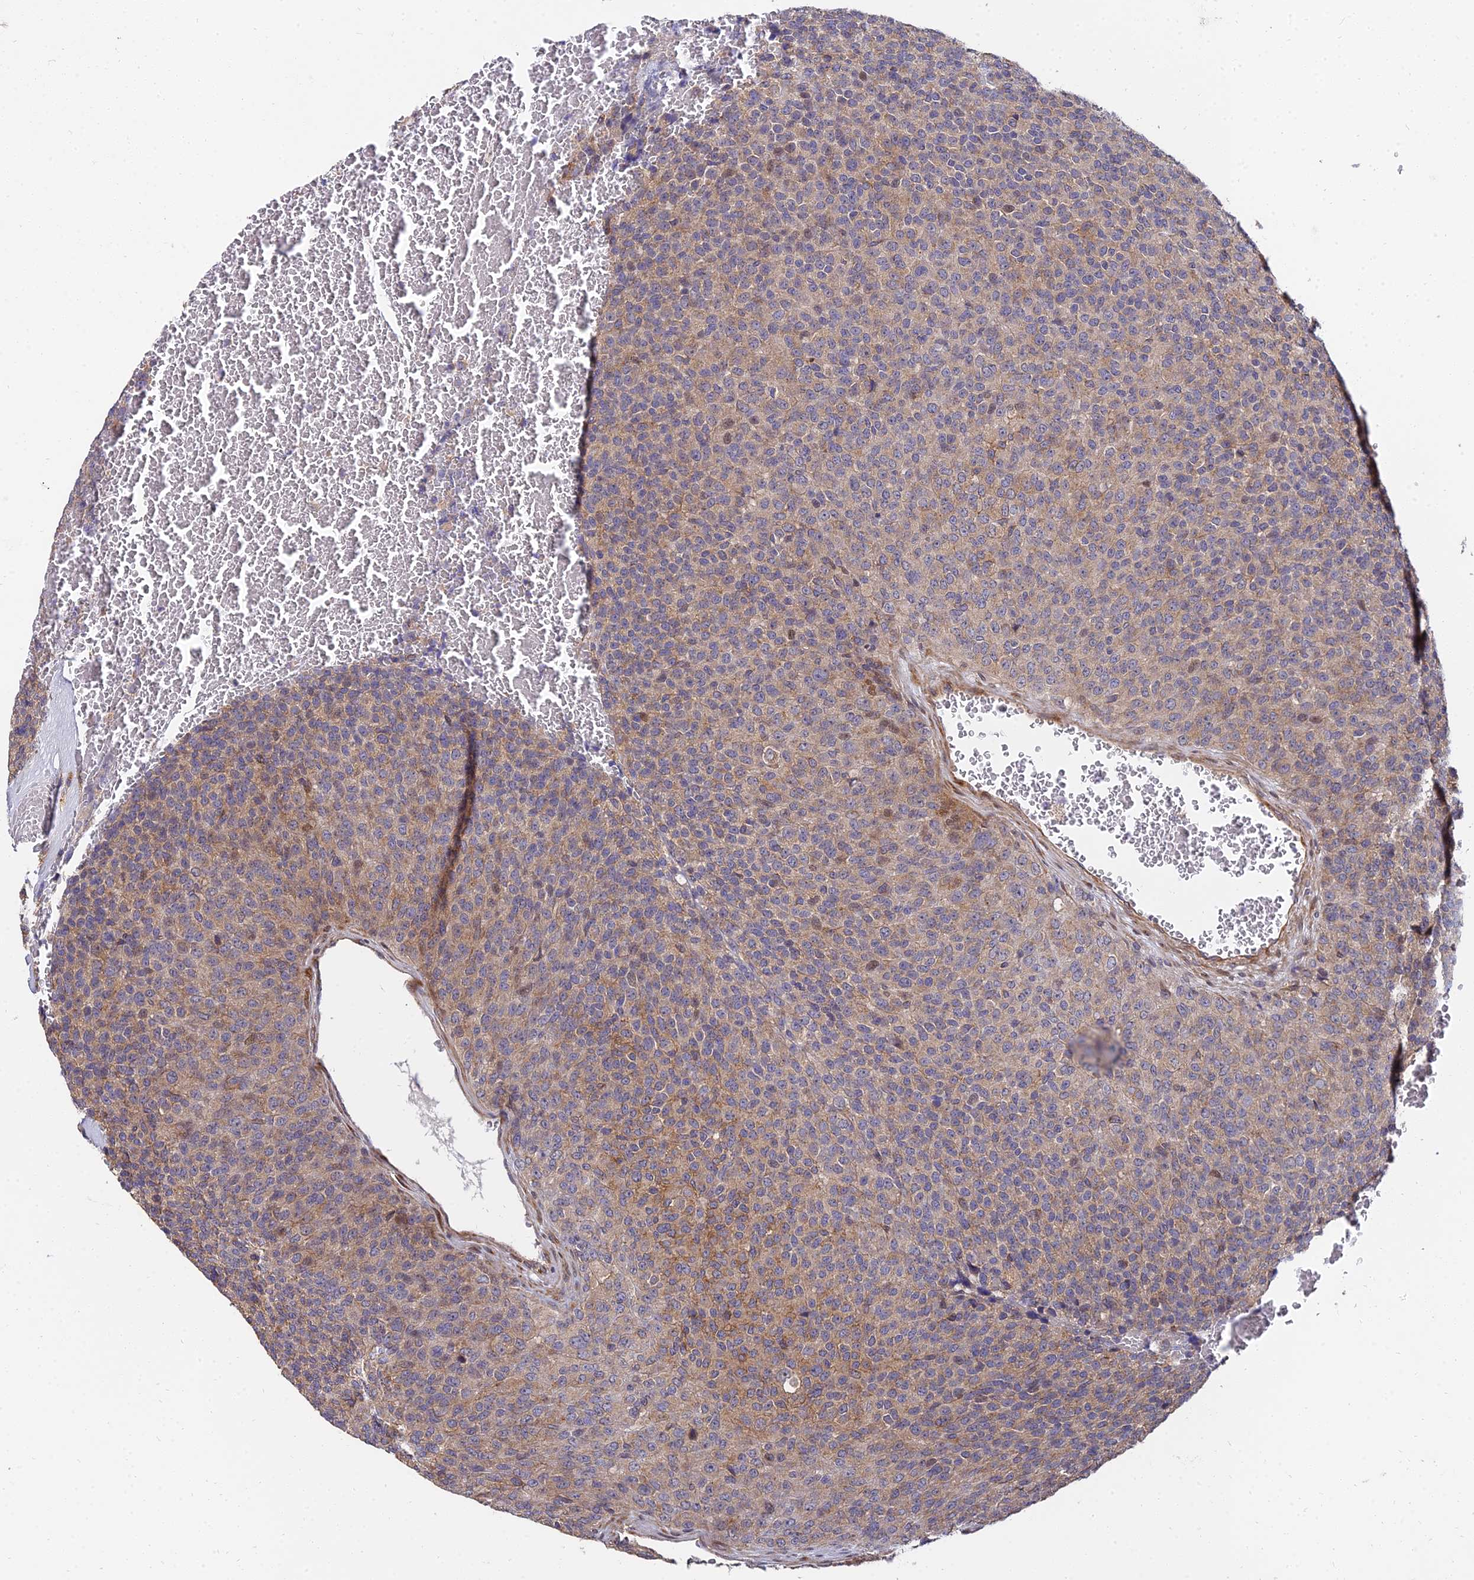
{"staining": {"intensity": "moderate", "quantity": ">75%", "location": "cytoplasmic/membranous"}, "tissue": "melanoma", "cell_type": "Tumor cells", "image_type": "cancer", "snomed": [{"axis": "morphology", "description": "Malignant melanoma, Metastatic site"}, {"axis": "topography", "description": "Brain"}], "caption": "Malignant melanoma (metastatic site) stained with a protein marker reveals moderate staining in tumor cells.", "gene": "ARL8B", "patient": {"sex": "female", "age": 56}}